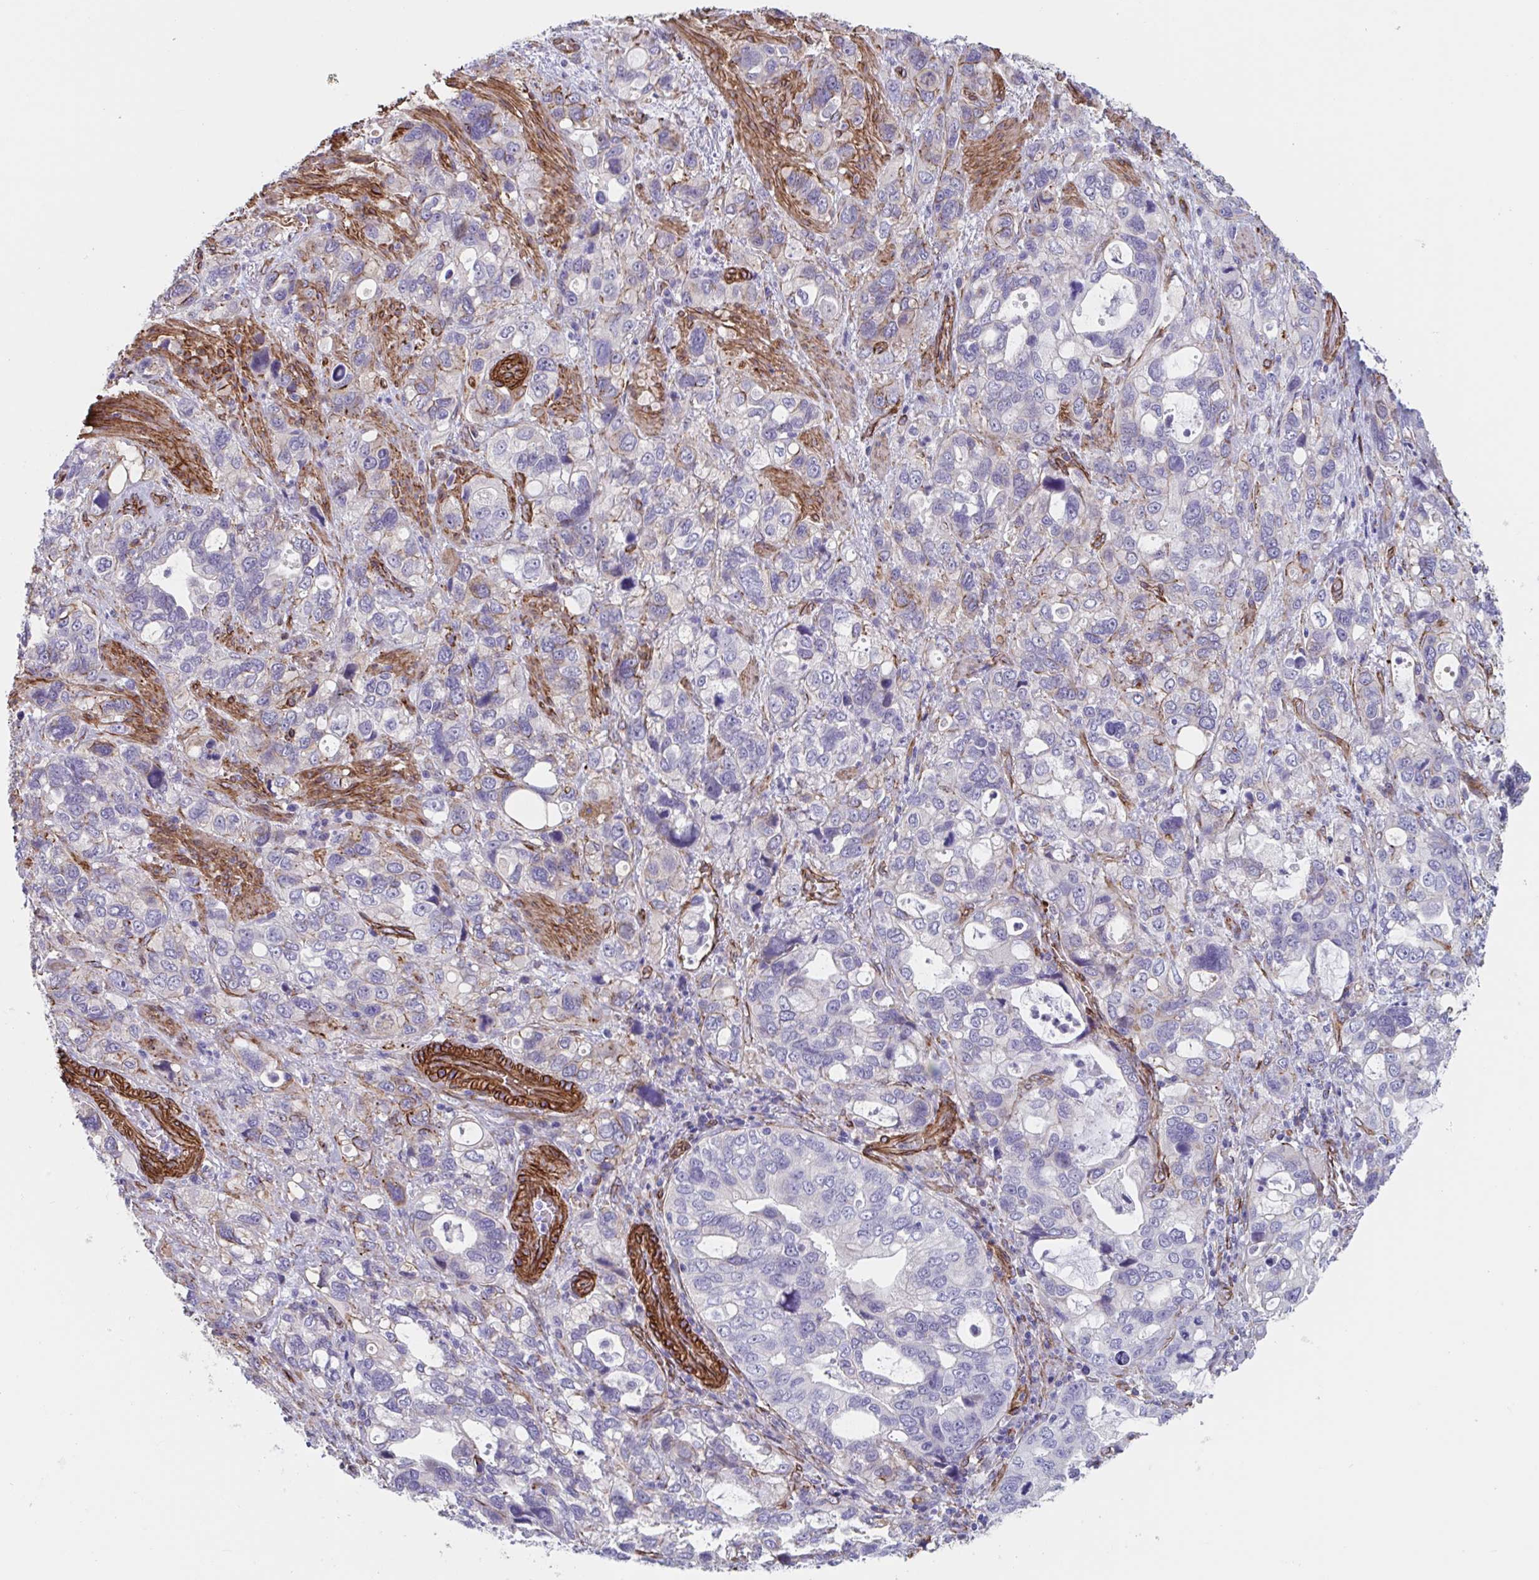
{"staining": {"intensity": "negative", "quantity": "none", "location": "none"}, "tissue": "stomach cancer", "cell_type": "Tumor cells", "image_type": "cancer", "snomed": [{"axis": "morphology", "description": "Adenocarcinoma, NOS"}, {"axis": "topography", "description": "Stomach, upper"}], "caption": "Immunohistochemical staining of human stomach cancer displays no significant staining in tumor cells.", "gene": "CITED4", "patient": {"sex": "female", "age": 81}}